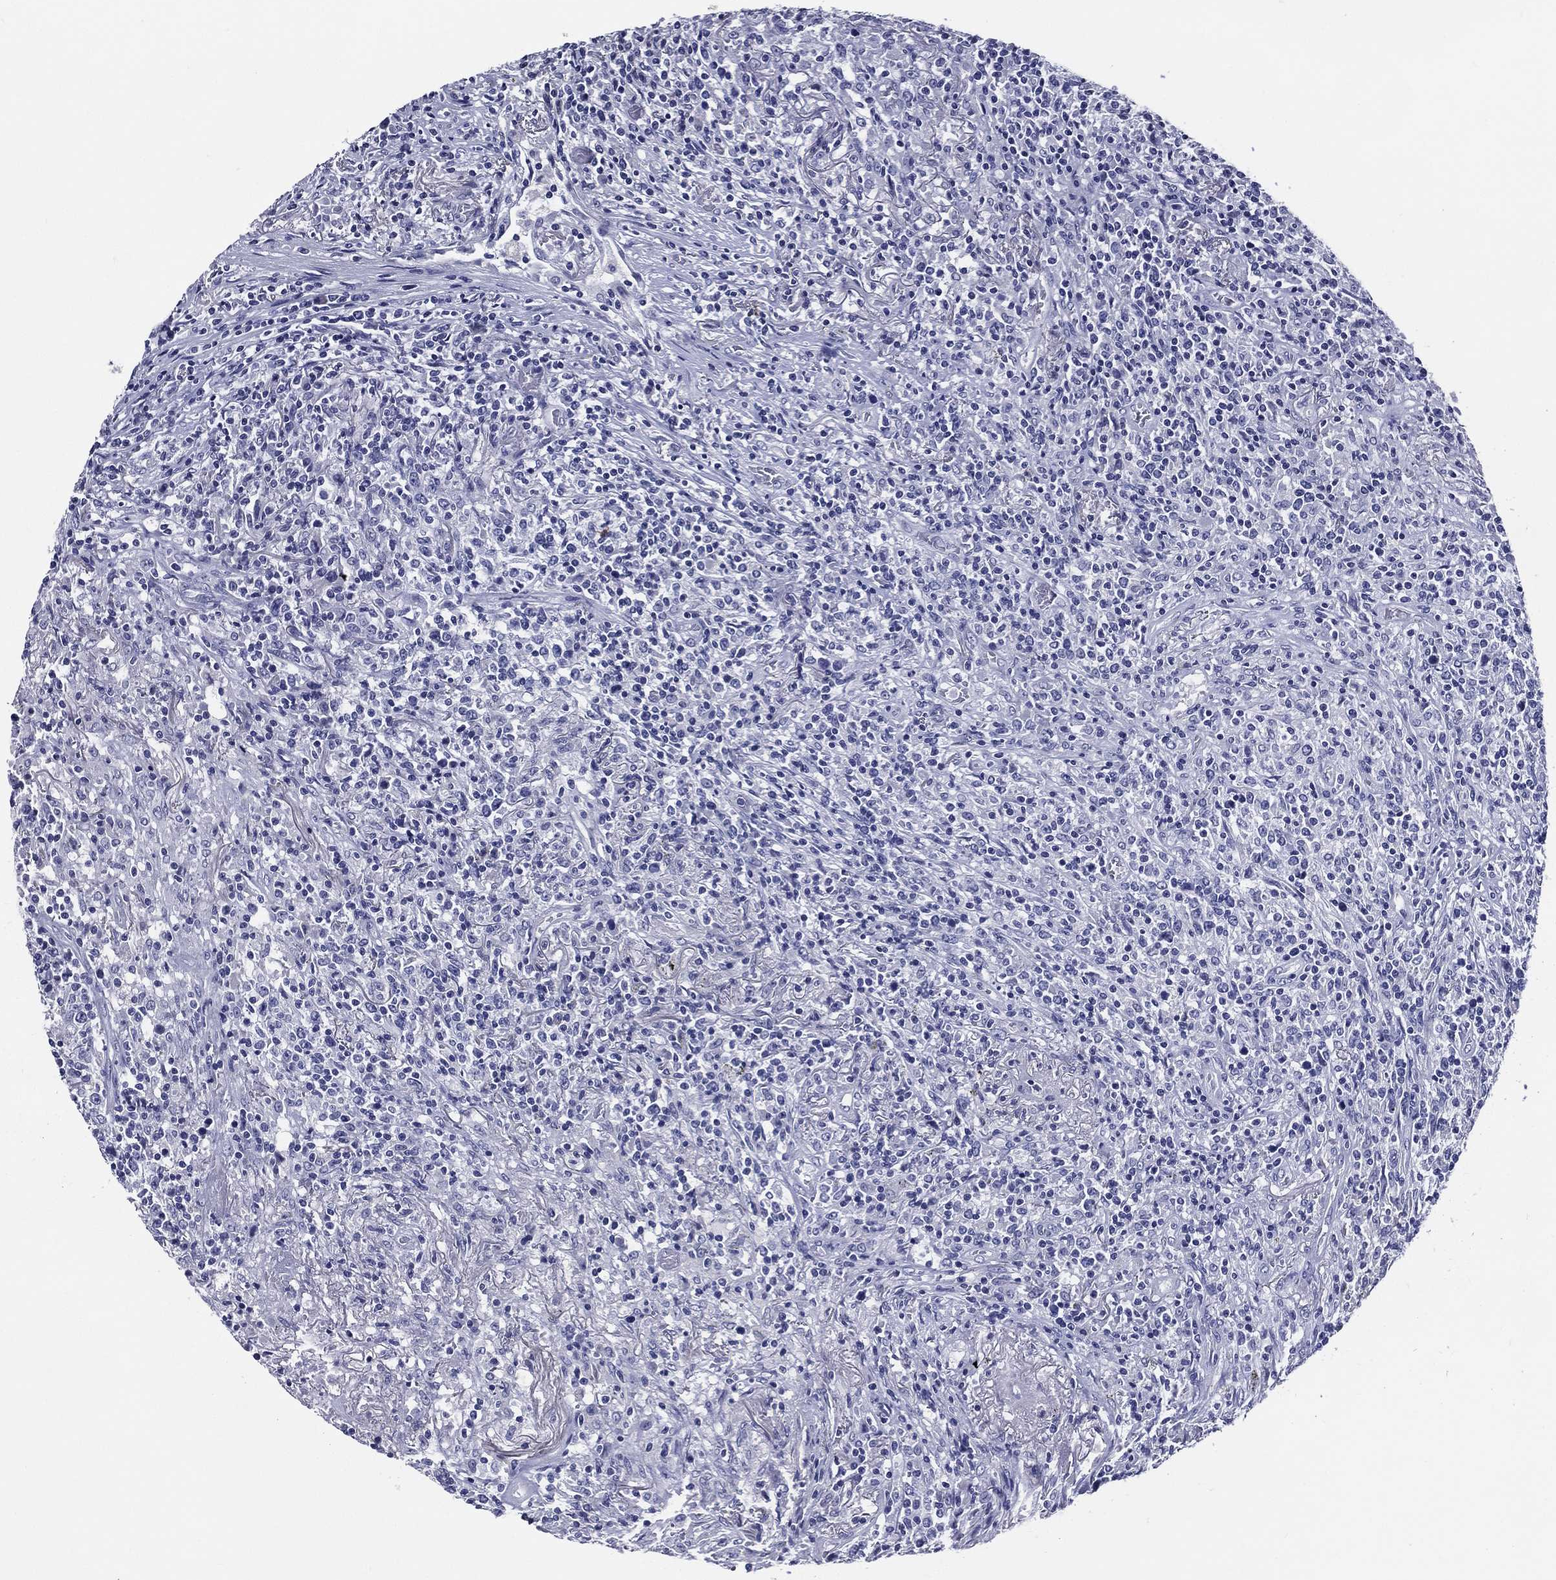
{"staining": {"intensity": "negative", "quantity": "none", "location": "none"}, "tissue": "lymphoma", "cell_type": "Tumor cells", "image_type": "cancer", "snomed": [{"axis": "morphology", "description": "Malignant lymphoma, non-Hodgkin's type, High grade"}, {"axis": "topography", "description": "Lung"}], "caption": "Micrograph shows no significant protein expression in tumor cells of high-grade malignant lymphoma, non-Hodgkin's type. The staining was performed using DAB to visualize the protein expression in brown, while the nuclei were stained in blue with hematoxylin (Magnification: 20x).", "gene": "ACE2", "patient": {"sex": "male", "age": 79}}